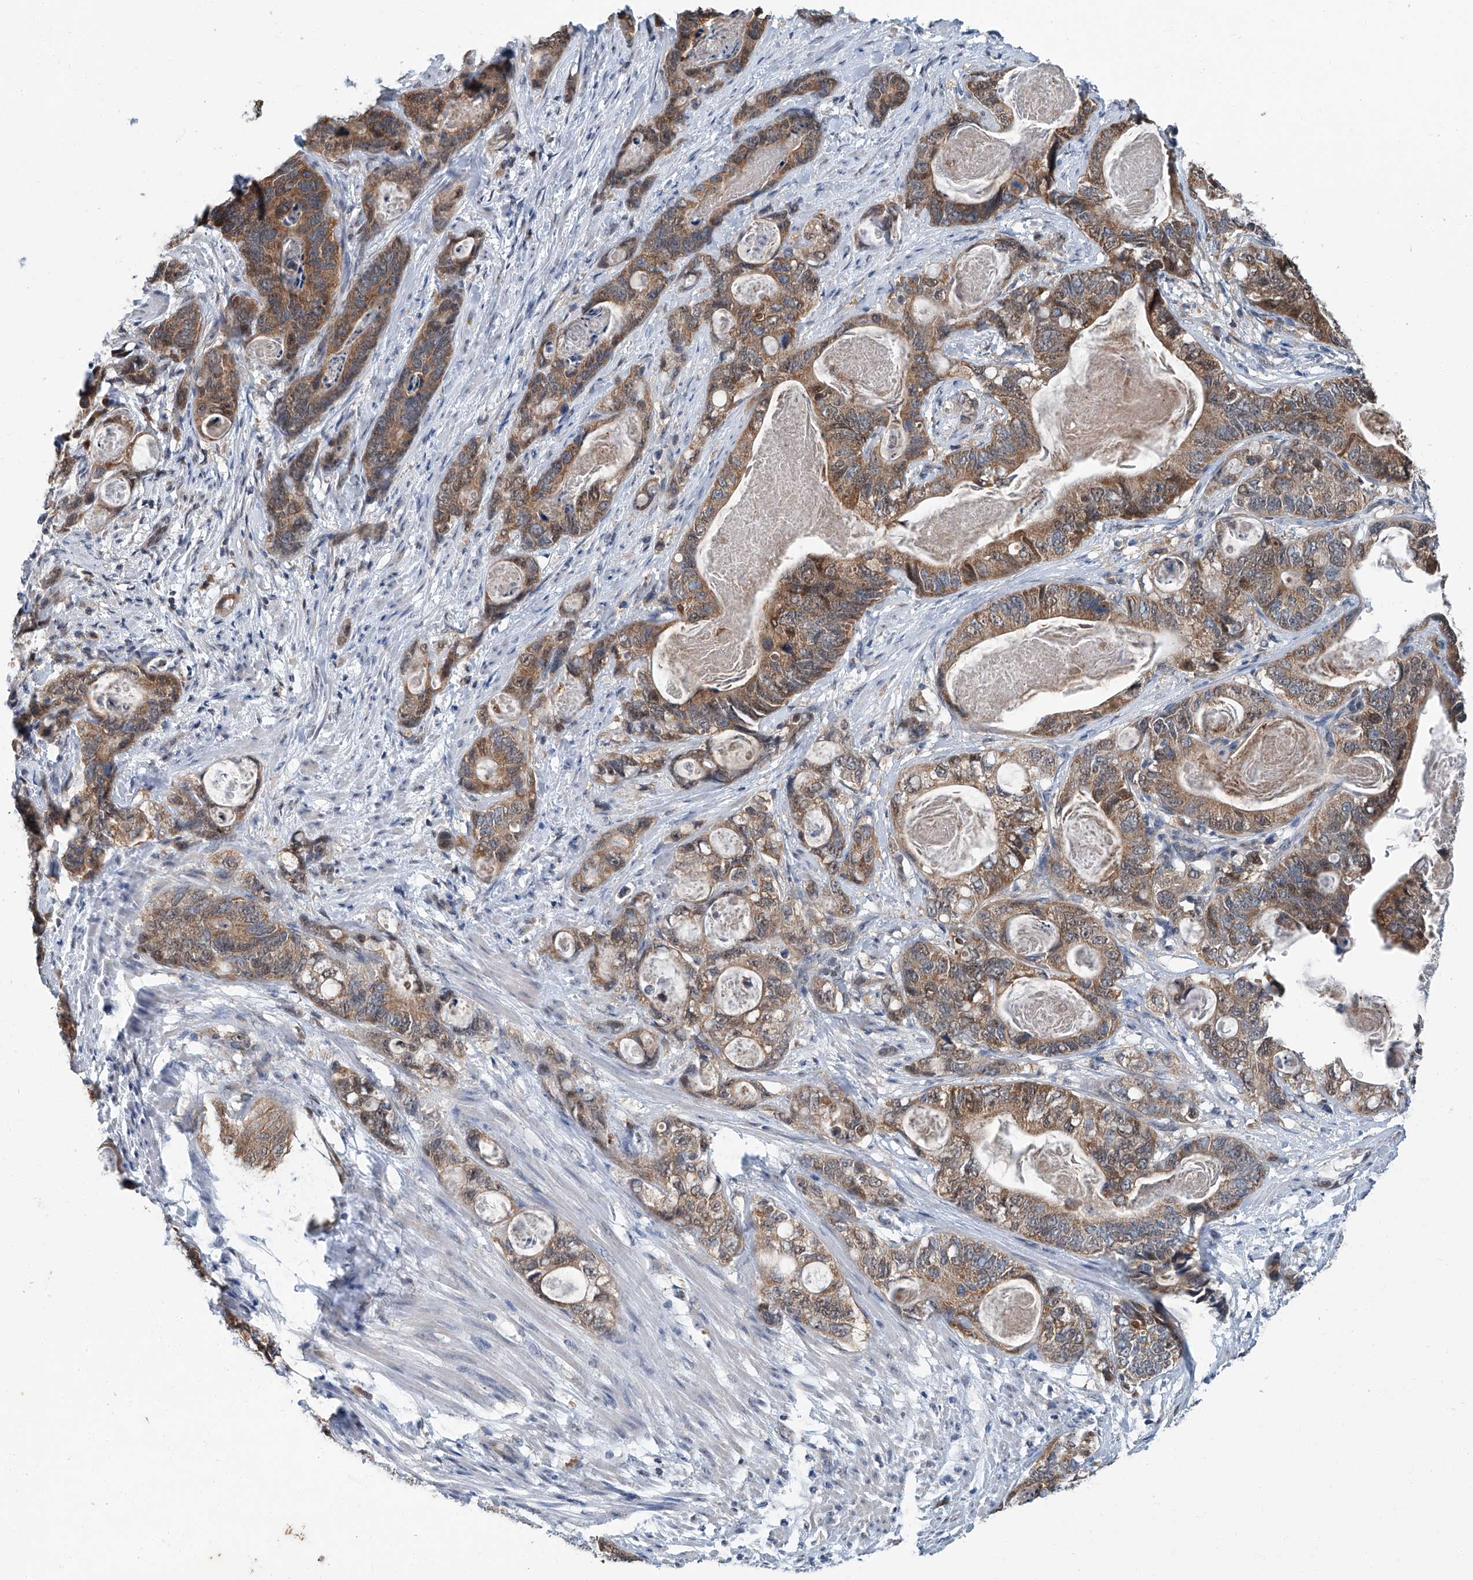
{"staining": {"intensity": "moderate", "quantity": ">75%", "location": "cytoplasmic/membranous"}, "tissue": "stomach cancer", "cell_type": "Tumor cells", "image_type": "cancer", "snomed": [{"axis": "morphology", "description": "Normal tissue, NOS"}, {"axis": "morphology", "description": "Adenocarcinoma, NOS"}, {"axis": "topography", "description": "Stomach"}], "caption": "Tumor cells demonstrate medium levels of moderate cytoplasmic/membranous expression in approximately >75% of cells in stomach cancer.", "gene": "CLK1", "patient": {"sex": "female", "age": 89}}